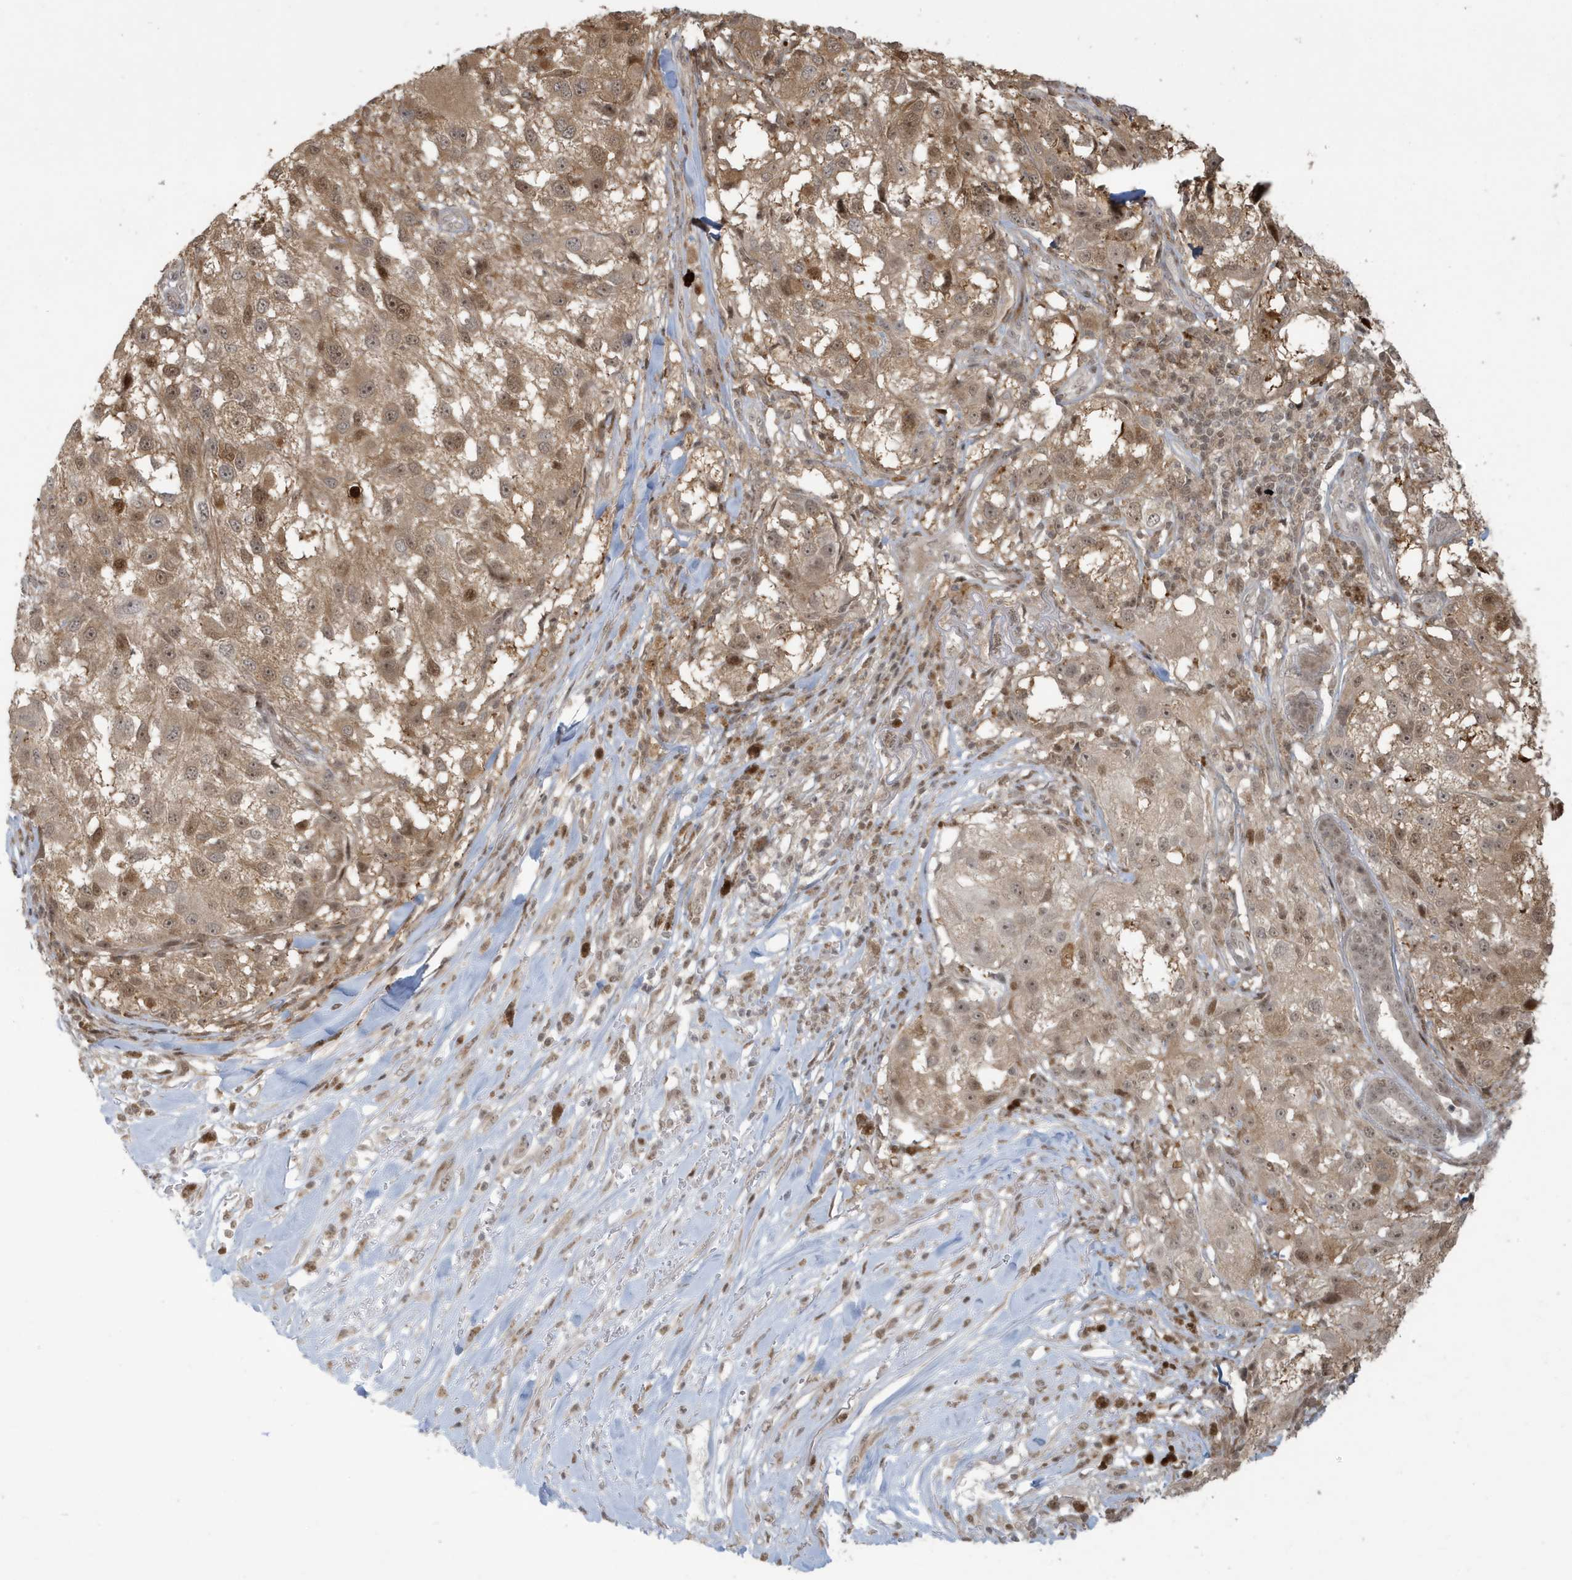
{"staining": {"intensity": "moderate", "quantity": ">75%", "location": "cytoplasmic/membranous,nuclear"}, "tissue": "melanoma", "cell_type": "Tumor cells", "image_type": "cancer", "snomed": [{"axis": "morphology", "description": "Necrosis, NOS"}, {"axis": "morphology", "description": "Malignant melanoma, NOS"}, {"axis": "topography", "description": "Skin"}], "caption": "The micrograph shows immunohistochemical staining of malignant melanoma. There is moderate cytoplasmic/membranous and nuclear expression is present in approximately >75% of tumor cells.", "gene": "C1orf52", "patient": {"sex": "female", "age": 87}}